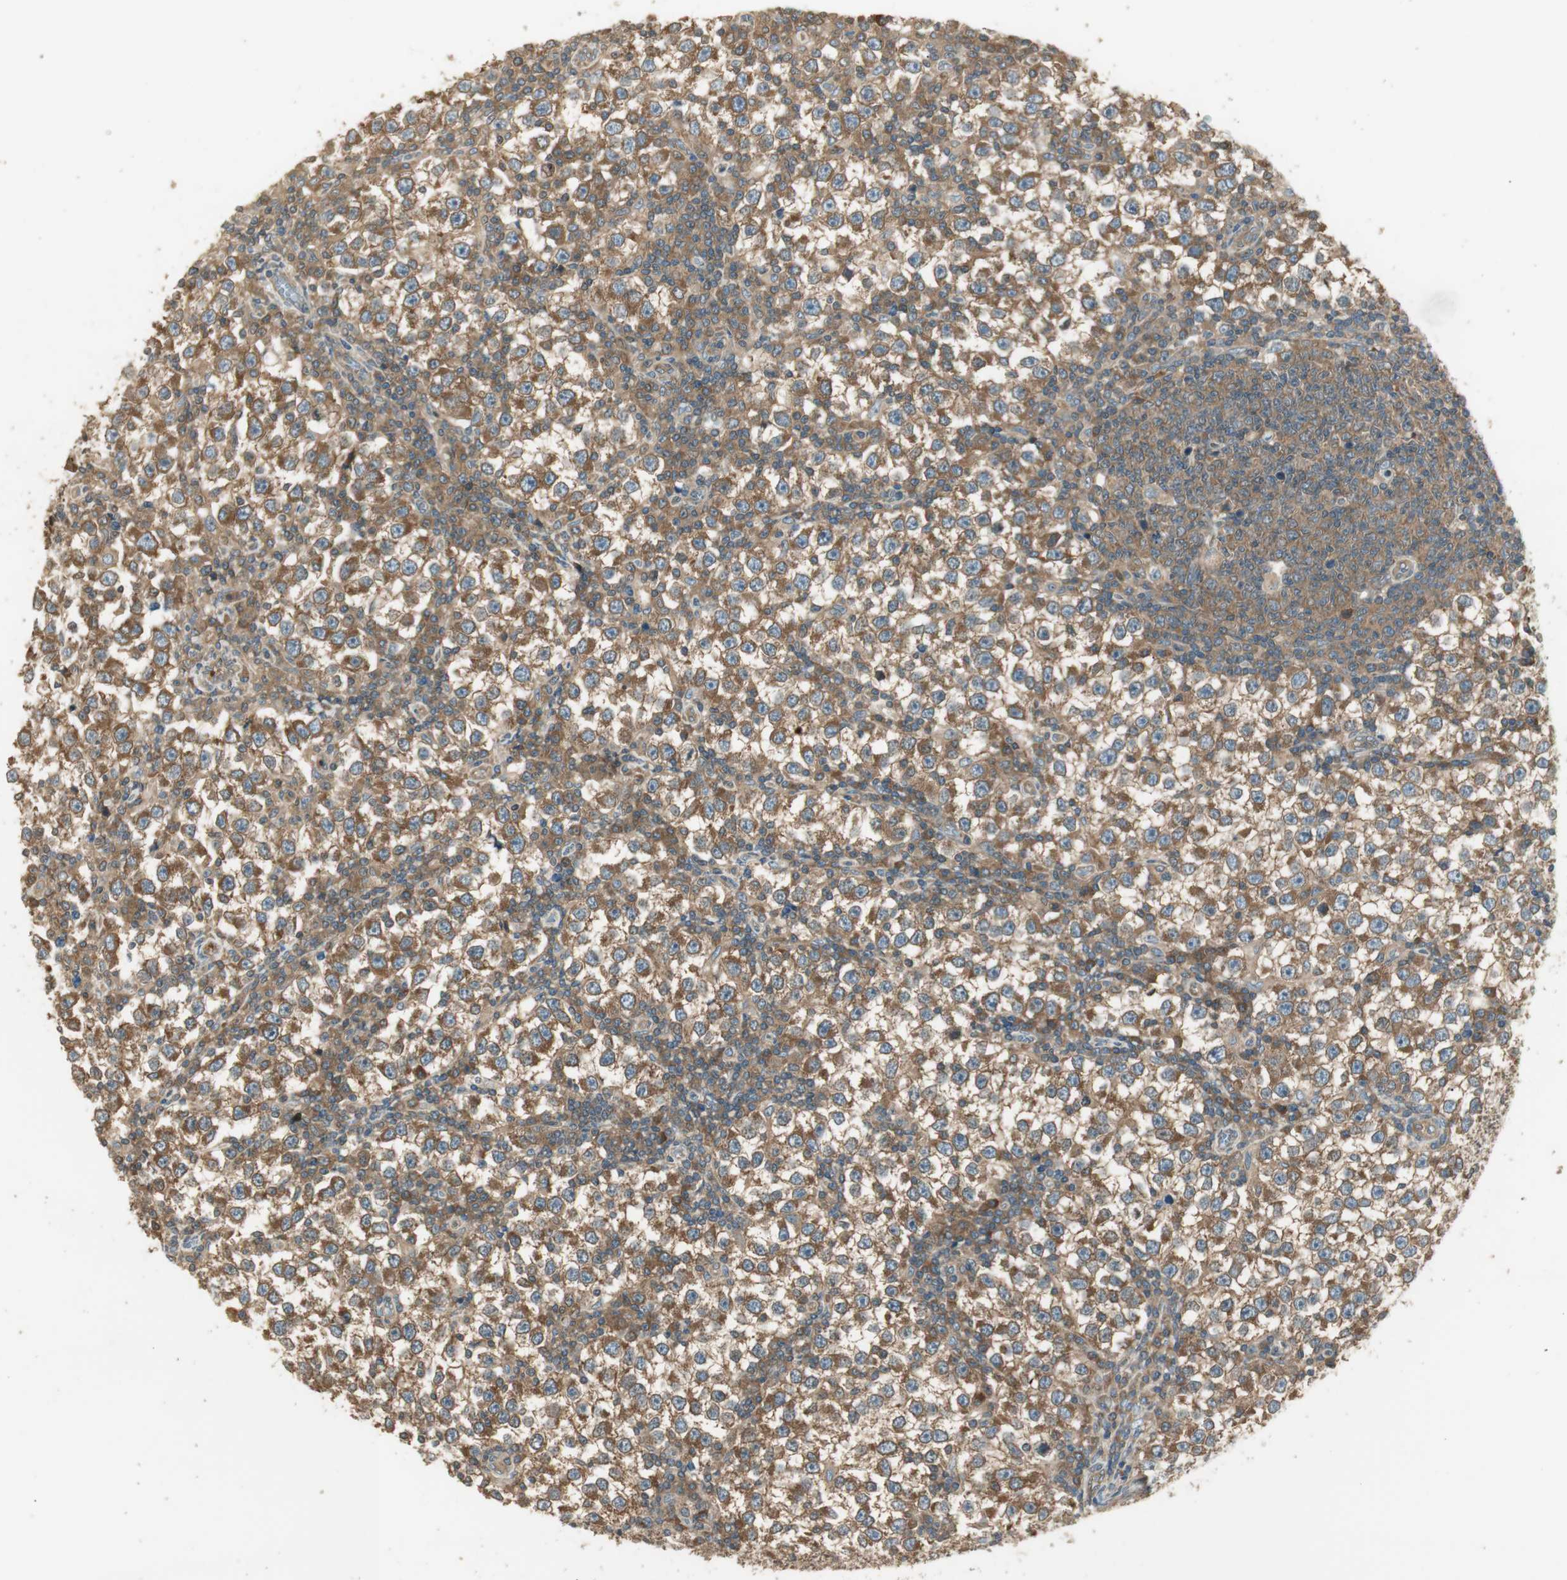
{"staining": {"intensity": "moderate", "quantity": ">75%", "location": "cytoplasmic/membranous"}, "tissue": "testis cancer", "cell_type": "Tumor cells", "image_type": "cancer", "snomed": [{"axis": "morphology", "description": "Seminoma, NOS"}, {"axis": "topography", "description": "Testis"}], "caption": "Immunohistochemical staining of testis seminoma exhibits medium levels of moderate cytoplasmic/membranous protein staining in about >75% of tumor cells.", "gene": "PFDN5", "patient": {"sex": "male", "age": 65}}